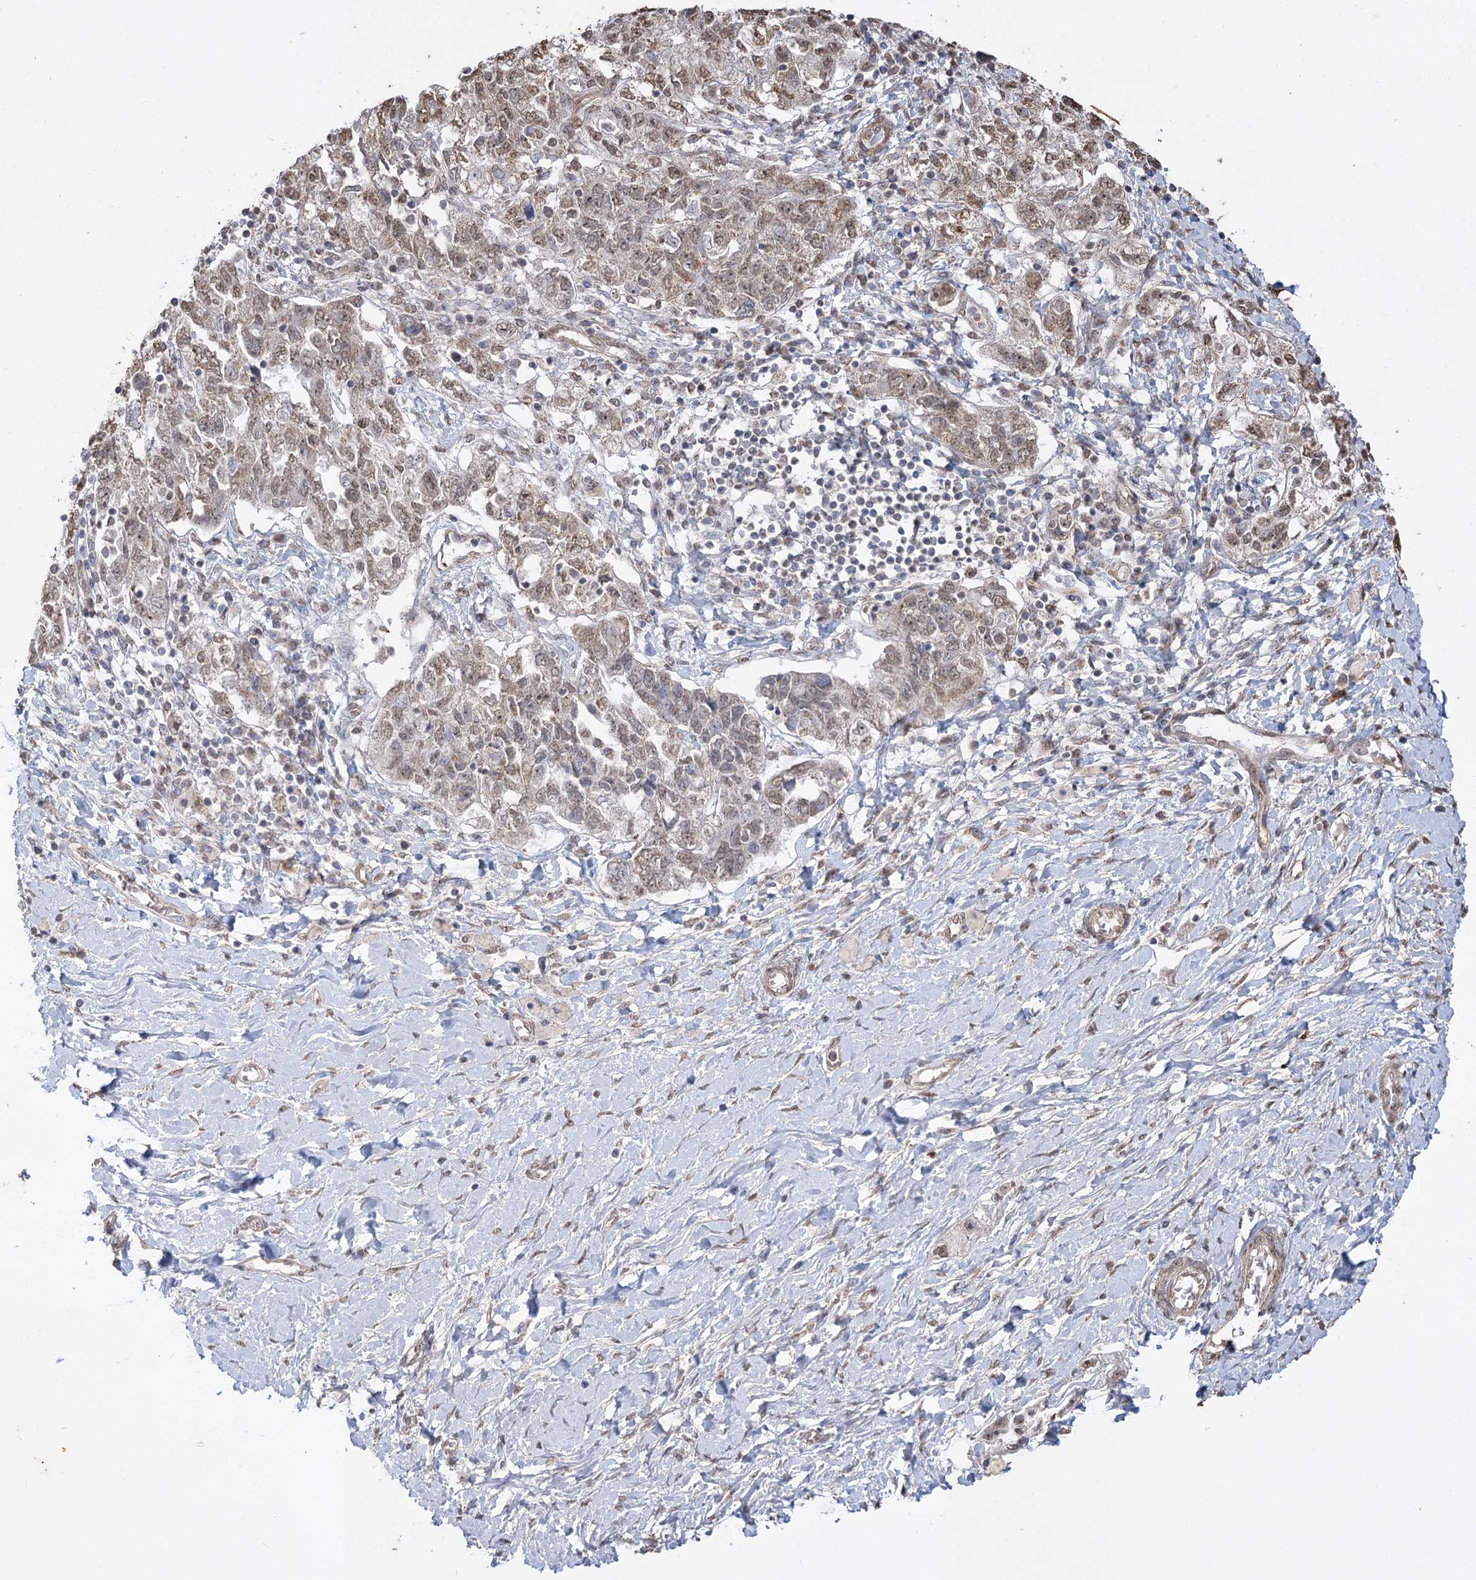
{"staining": {"intensity": "weak", "quantity": ">75%", "location": "cytoplasmic/membranous,nuclear"}, "tissue": "ovarian cancer", "cell_type": "Tumor cells", "image_type": "cancer", "snomed": [{"axis": "morphology", "description": "Carcinoma, NOS"}, {"axis": "morphology", "description": "Cystadenocarcinoma, serous, NOS"}, {"axis": "topography", "description": "Ovary"}], "caption": "This is an image of IHC staining of ovarian serous cystadenocarcinoma, which shows weak staining in the cytoplasmic/membranous and nuclear of tumor cells.", "gene": "ZSCAN23", "patient": {"sex": "female", "age": 69}}